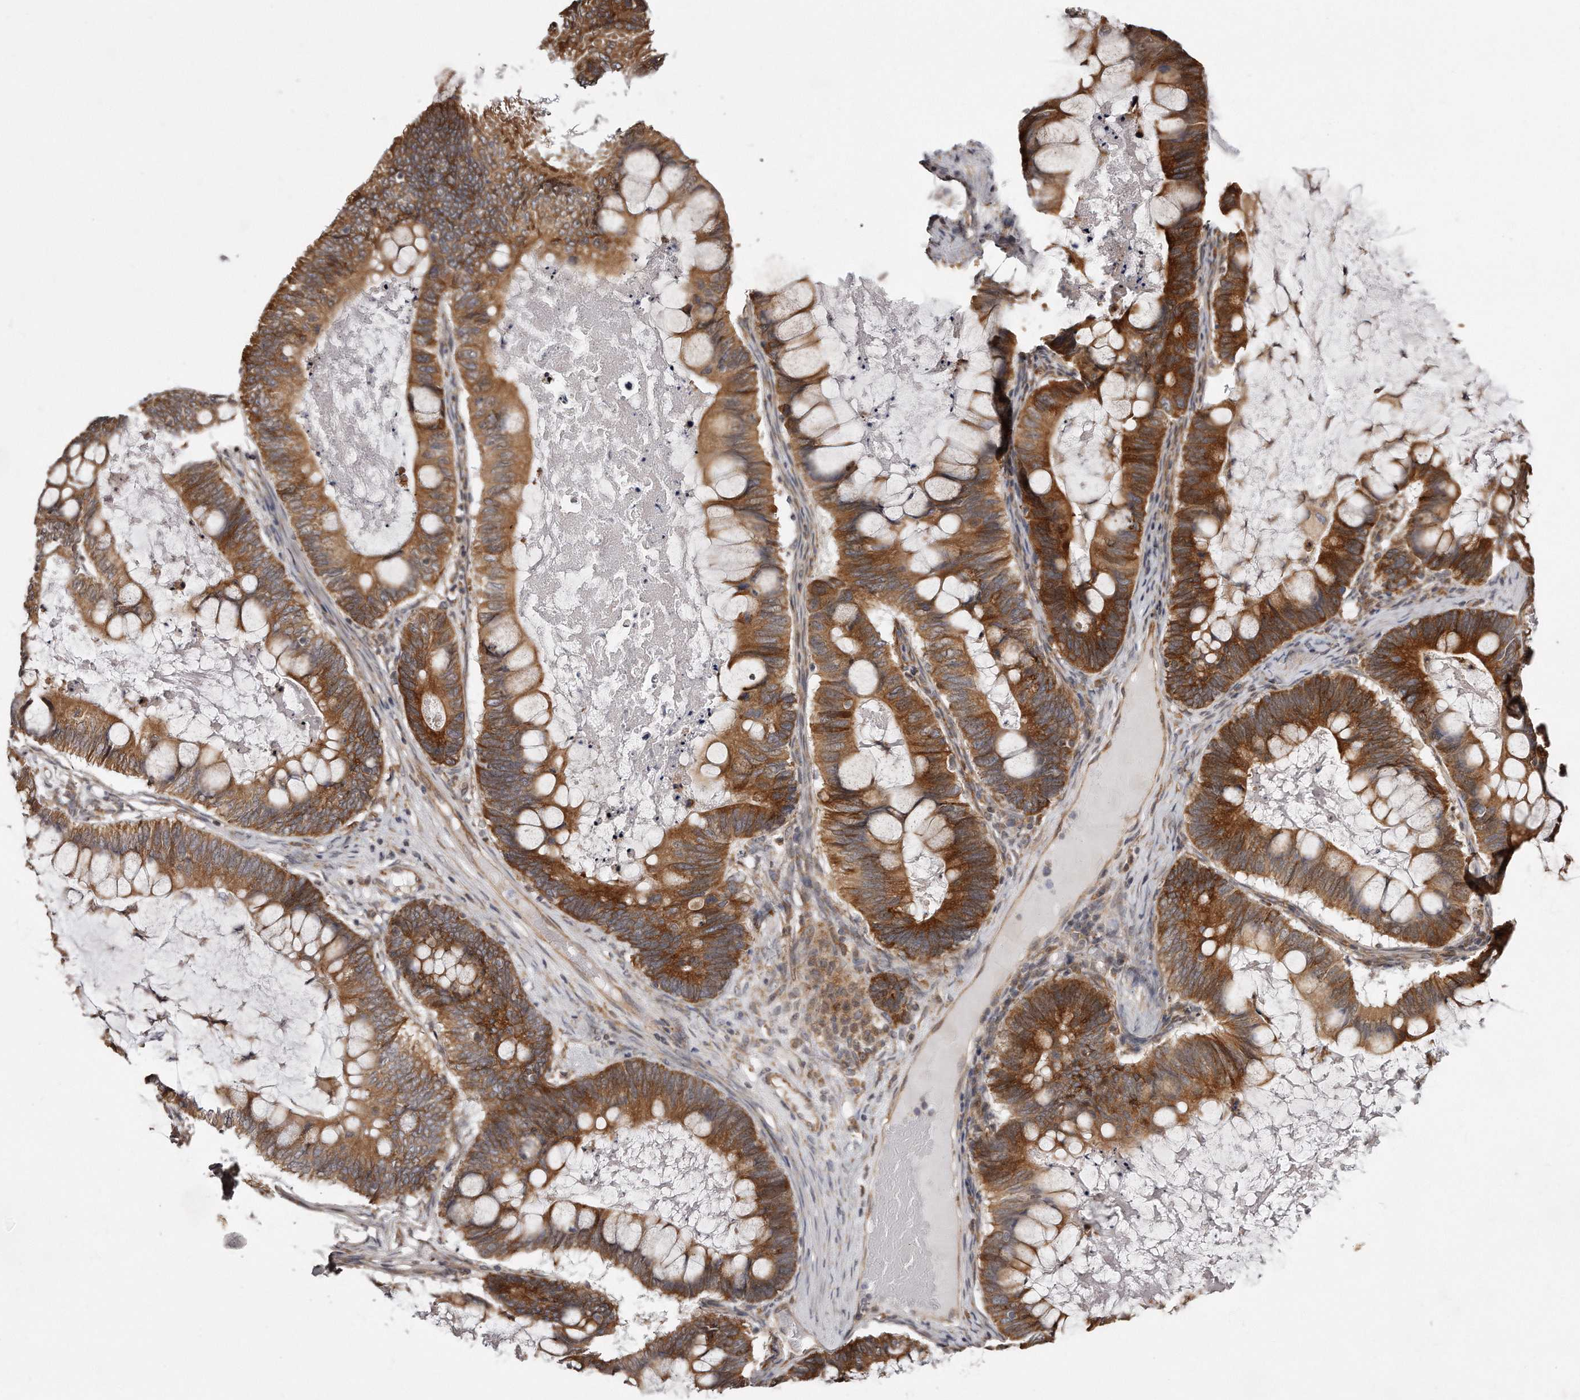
{"staining": {"intensity": "moderate", "quantity": ">75%", "location": "cytoplasmic/membranous"}, "tissue": "ovarian cancer", "cell_type": "Tumor cells", "image_type": "cancer", "snomed": [{"axis": "morphology", "description": "Cystadenocarcinoma, mucinous, NOS"}, {"axis": "topography", "description": "Ovary"}], "caption": "Immunohistochemical staining of human mucinous cystadenocarcinoma (ovarian) exhibits medium levels of moderate cytoplasmic/membranous positivity in approximately >75% of tumor cells.", "gene": "TRAPPC14", "patient": {"sex": "female", "age": 61}}